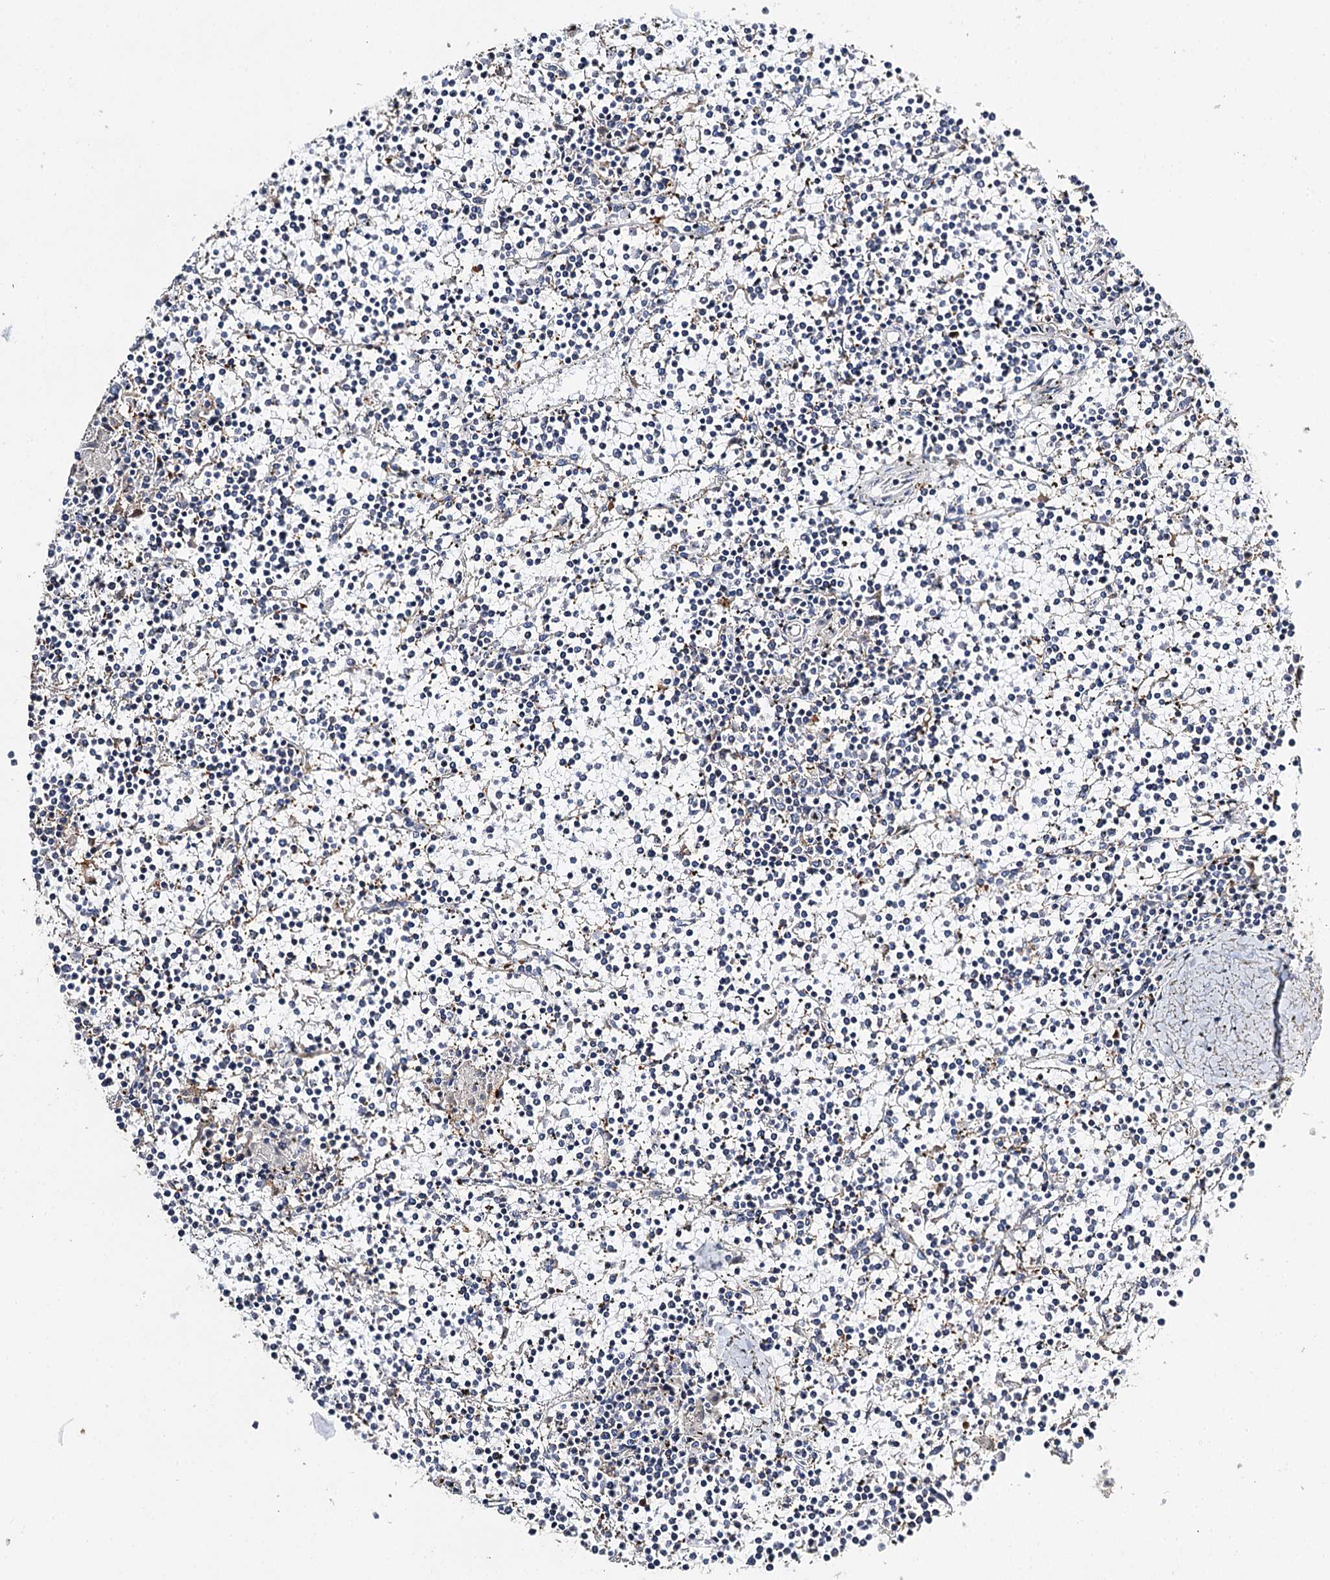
{"staining": {"intensity": "negative", "quantity": "none", "location": "none"}, "tissue": "lymphoma", "cell_type": "Tumor cells", "image_type": "cancer", "snomed": [{"axis": "morphology", "description": "Malignant lymphoma, non-Hodgkin's type, Low grade"}, {"axis": "topography", "description": "Spleen"}], "caption": "High power microscopy histopathology image of an immunohistochemistry (IHC) photomicrograph of low-grade malignant lymphoma, non-Hodgkin's type, revealing no significant staining in tumor cells.", "gene": "DNAH6", "patient": {"sex": "female", "age": 19}}